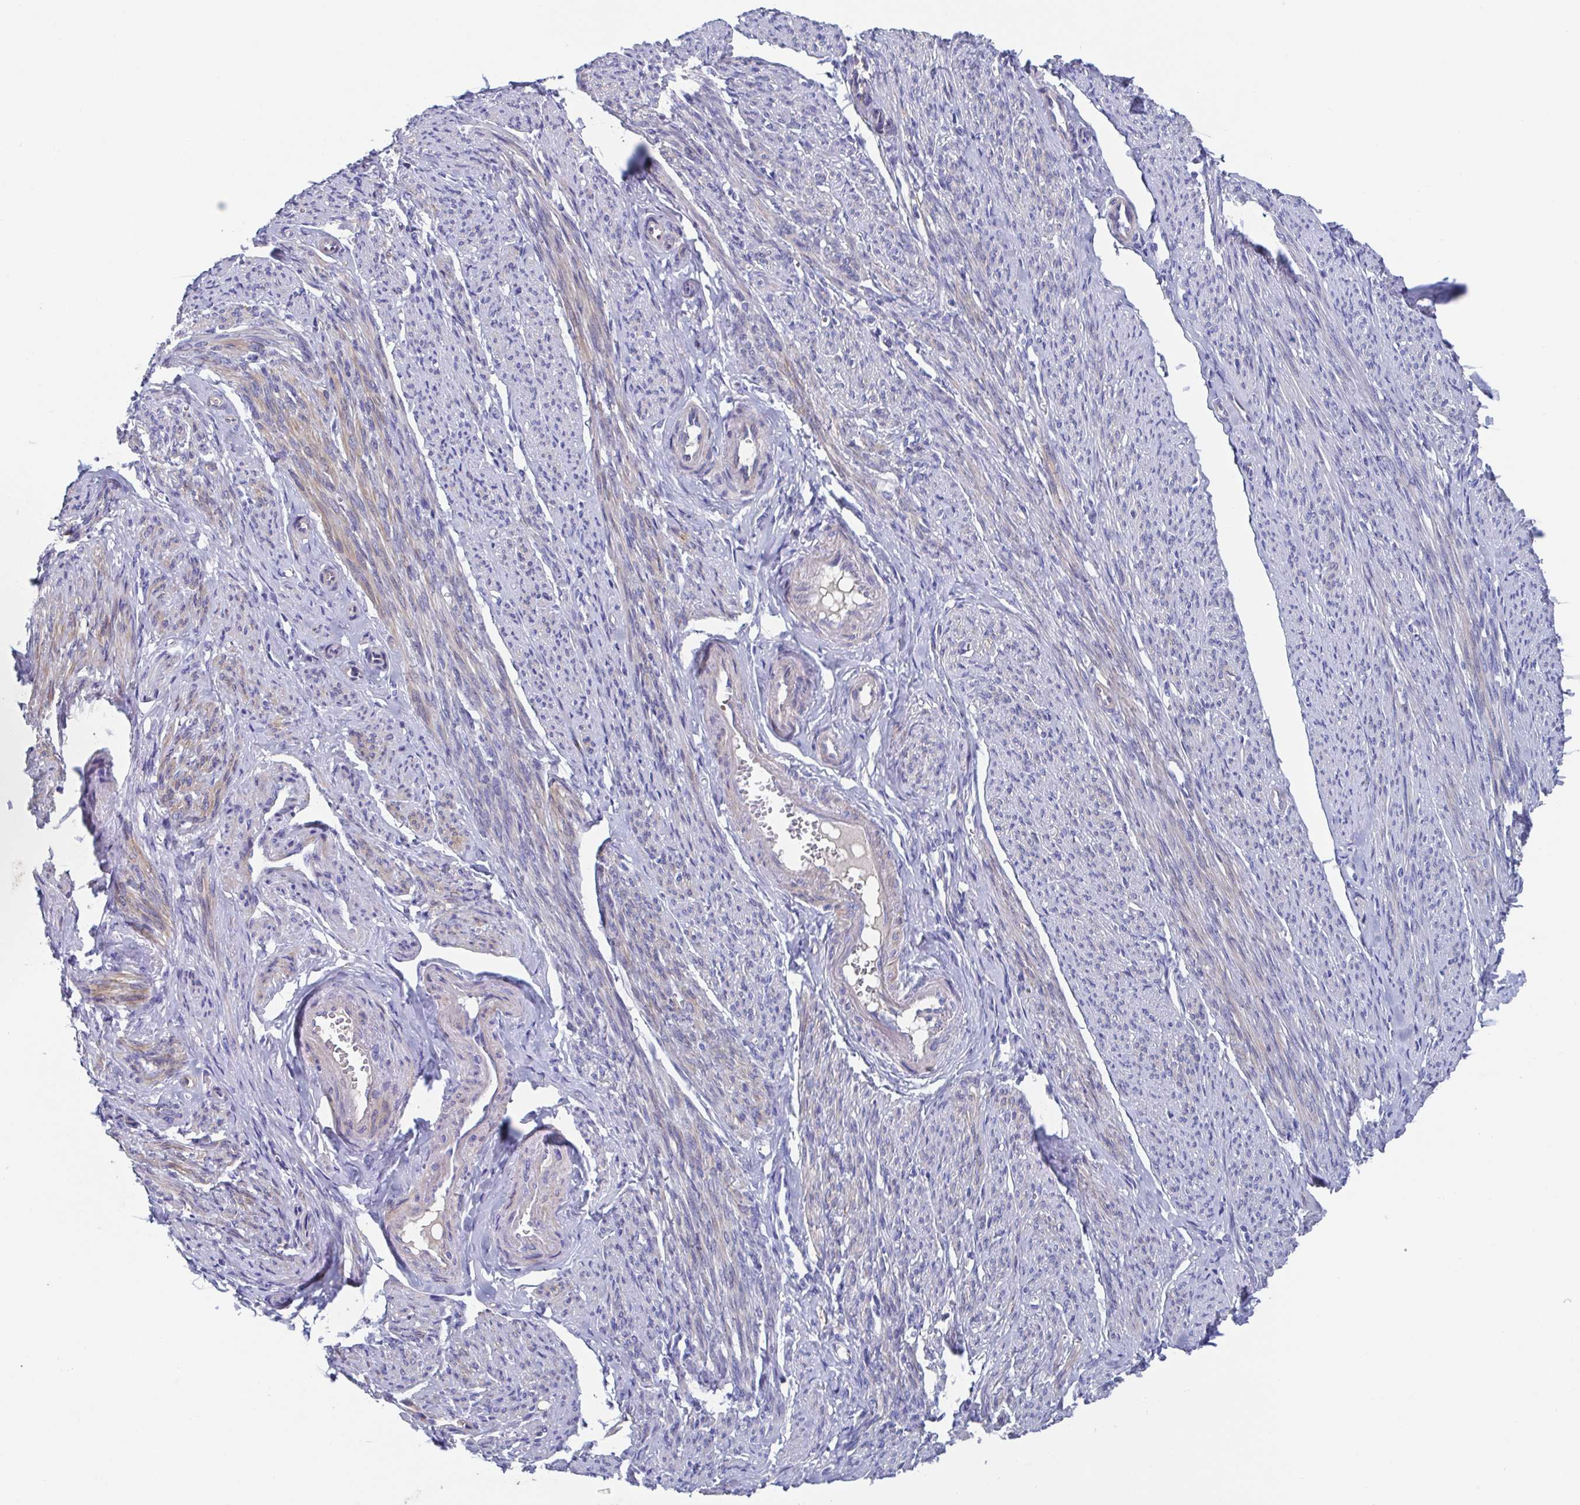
{"staining": {"intensity": "moderate", "quantity": "25%-75%", "location": "cytoplasmic/membranous"}, "tissue": "smooth muscle", "cell_type": "Smooth muscle cells", "image_type": "normal", "snomed": [{"axis": "morphology", "description": "Normal tissue, NOS"}, {"axis": "topography", "description": "Smooth muscle"}], "caption": "The micrograph demonstrates staining of benign smooth muscle, revealing moderate cytoplasmic/membranous protein staining (brown color) within smooth muscle cells.", "gene": "CDH2", "patient": {"sex": "female", "age": 65}}